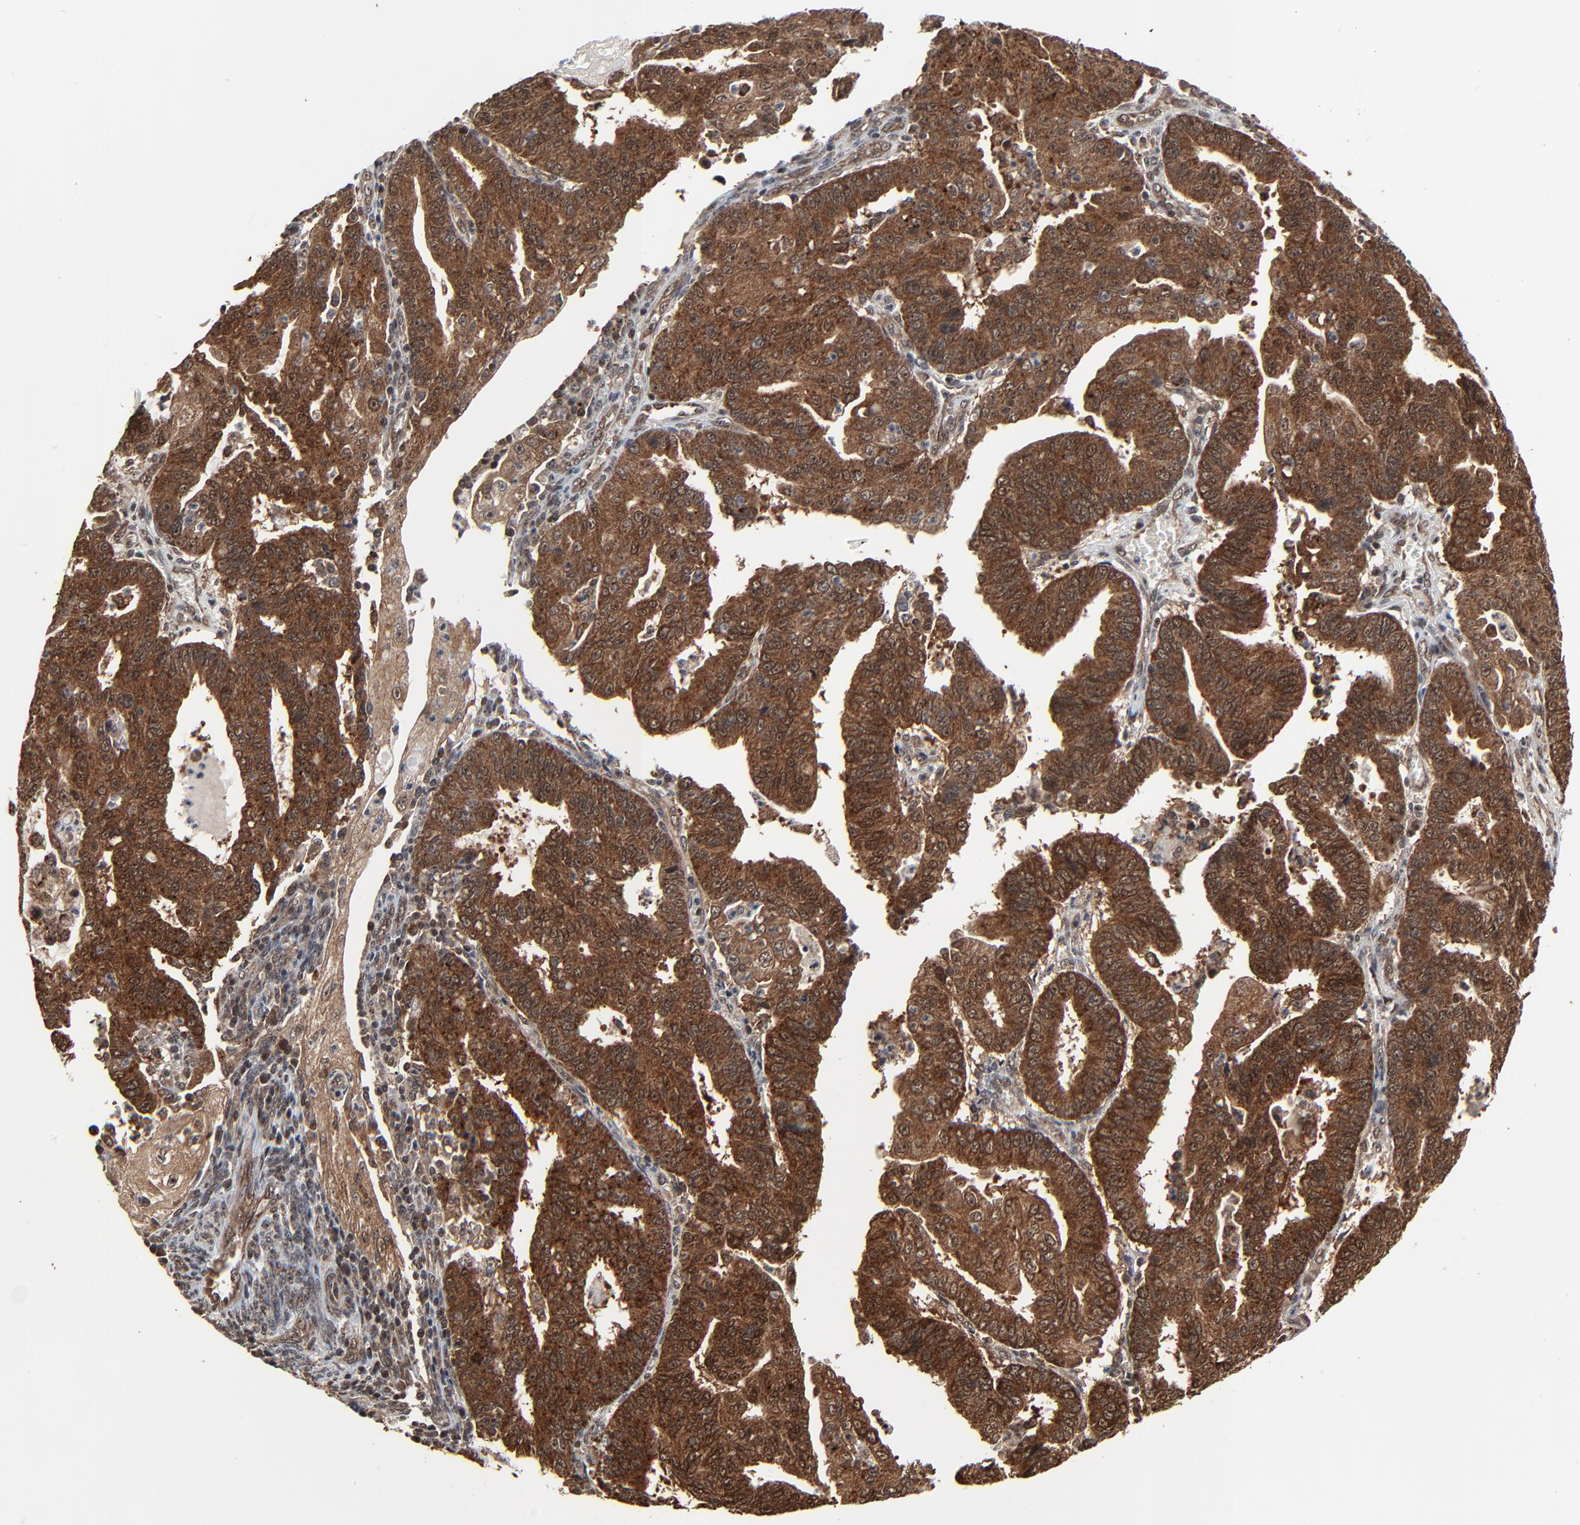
{"staining": {"intensity": "strong", "quantity": ">75%", "location": "cytoplasmic/membranous,nuclear"}, "tissue": "endometrial cancer", "cell_type": "Tumor cells", "image_type": "cancer", "snomed": [{"axis": "morphology", "description": "Adenocarcinoma, NOS"}, {"axis": "topography", "description": "Endometrium"}], "caption": "Brown immunohistochemical staining in human endometrial adenocarcinoma displays strong cytoplasmic/membranous and nuclear expression in approximately >75% of tumor cells.", "gene": "RHOJ", "patient": {"sex": "female", "age": 56}}